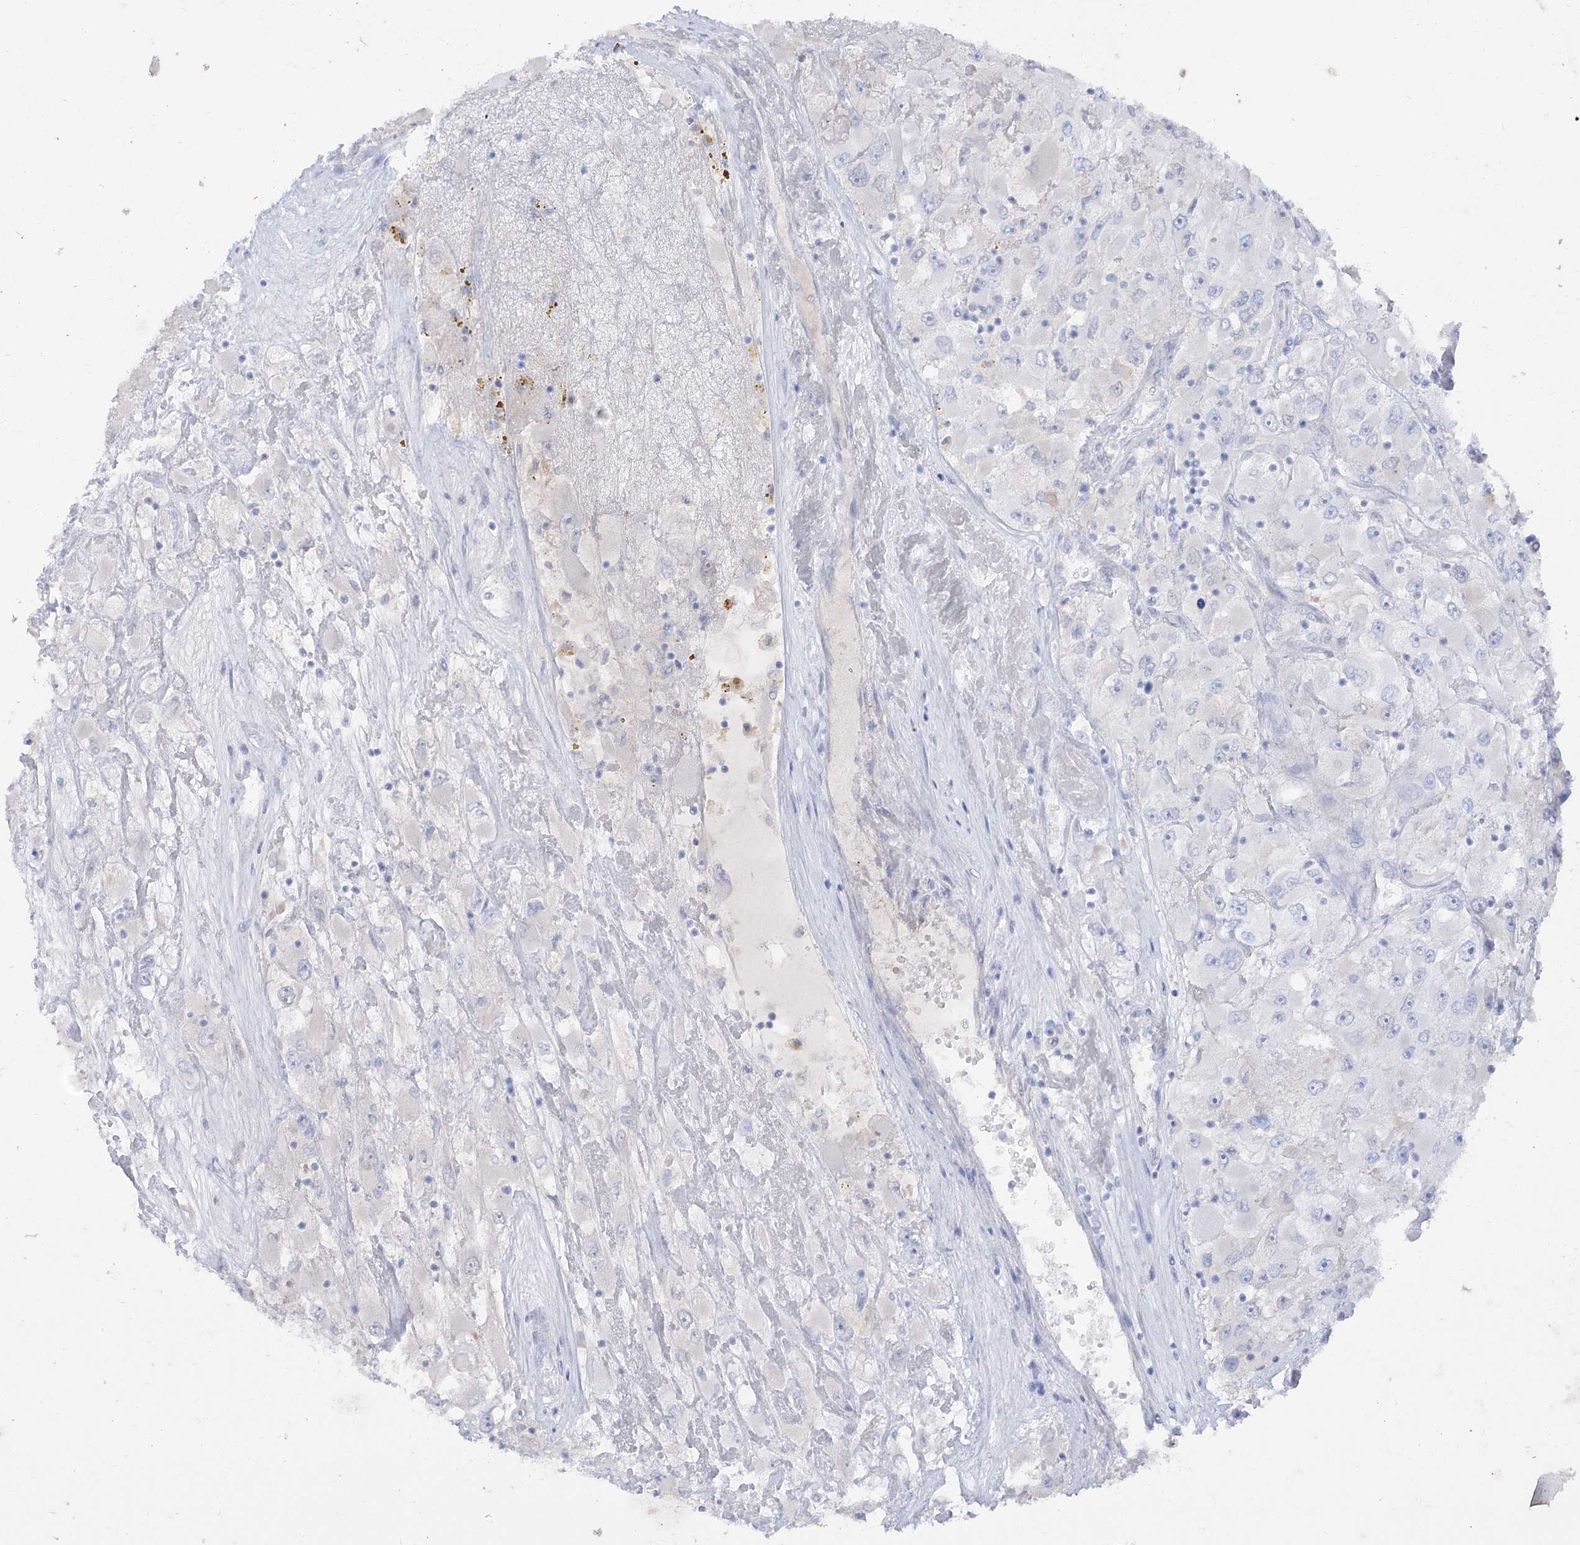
{"staining": {"intensity": "negative", "quantity": "none", "location": "none"}, "tissue": "renal cancer", "cell_type": "Tumor cells", "image_type": "cancer", "snomed": [{"axis": "morphology", "description": "Adenocarcinoma, NOS"}, {"axis": "topography", "description": "Kidney"}], "caption": "Immunohistochemistry image of adenocarcinoma (renal) stained for a protein (brown), which shows no expression in tumor cells.", "gene": "GBF1", "patient": {"sex": "female", "age": 52}}